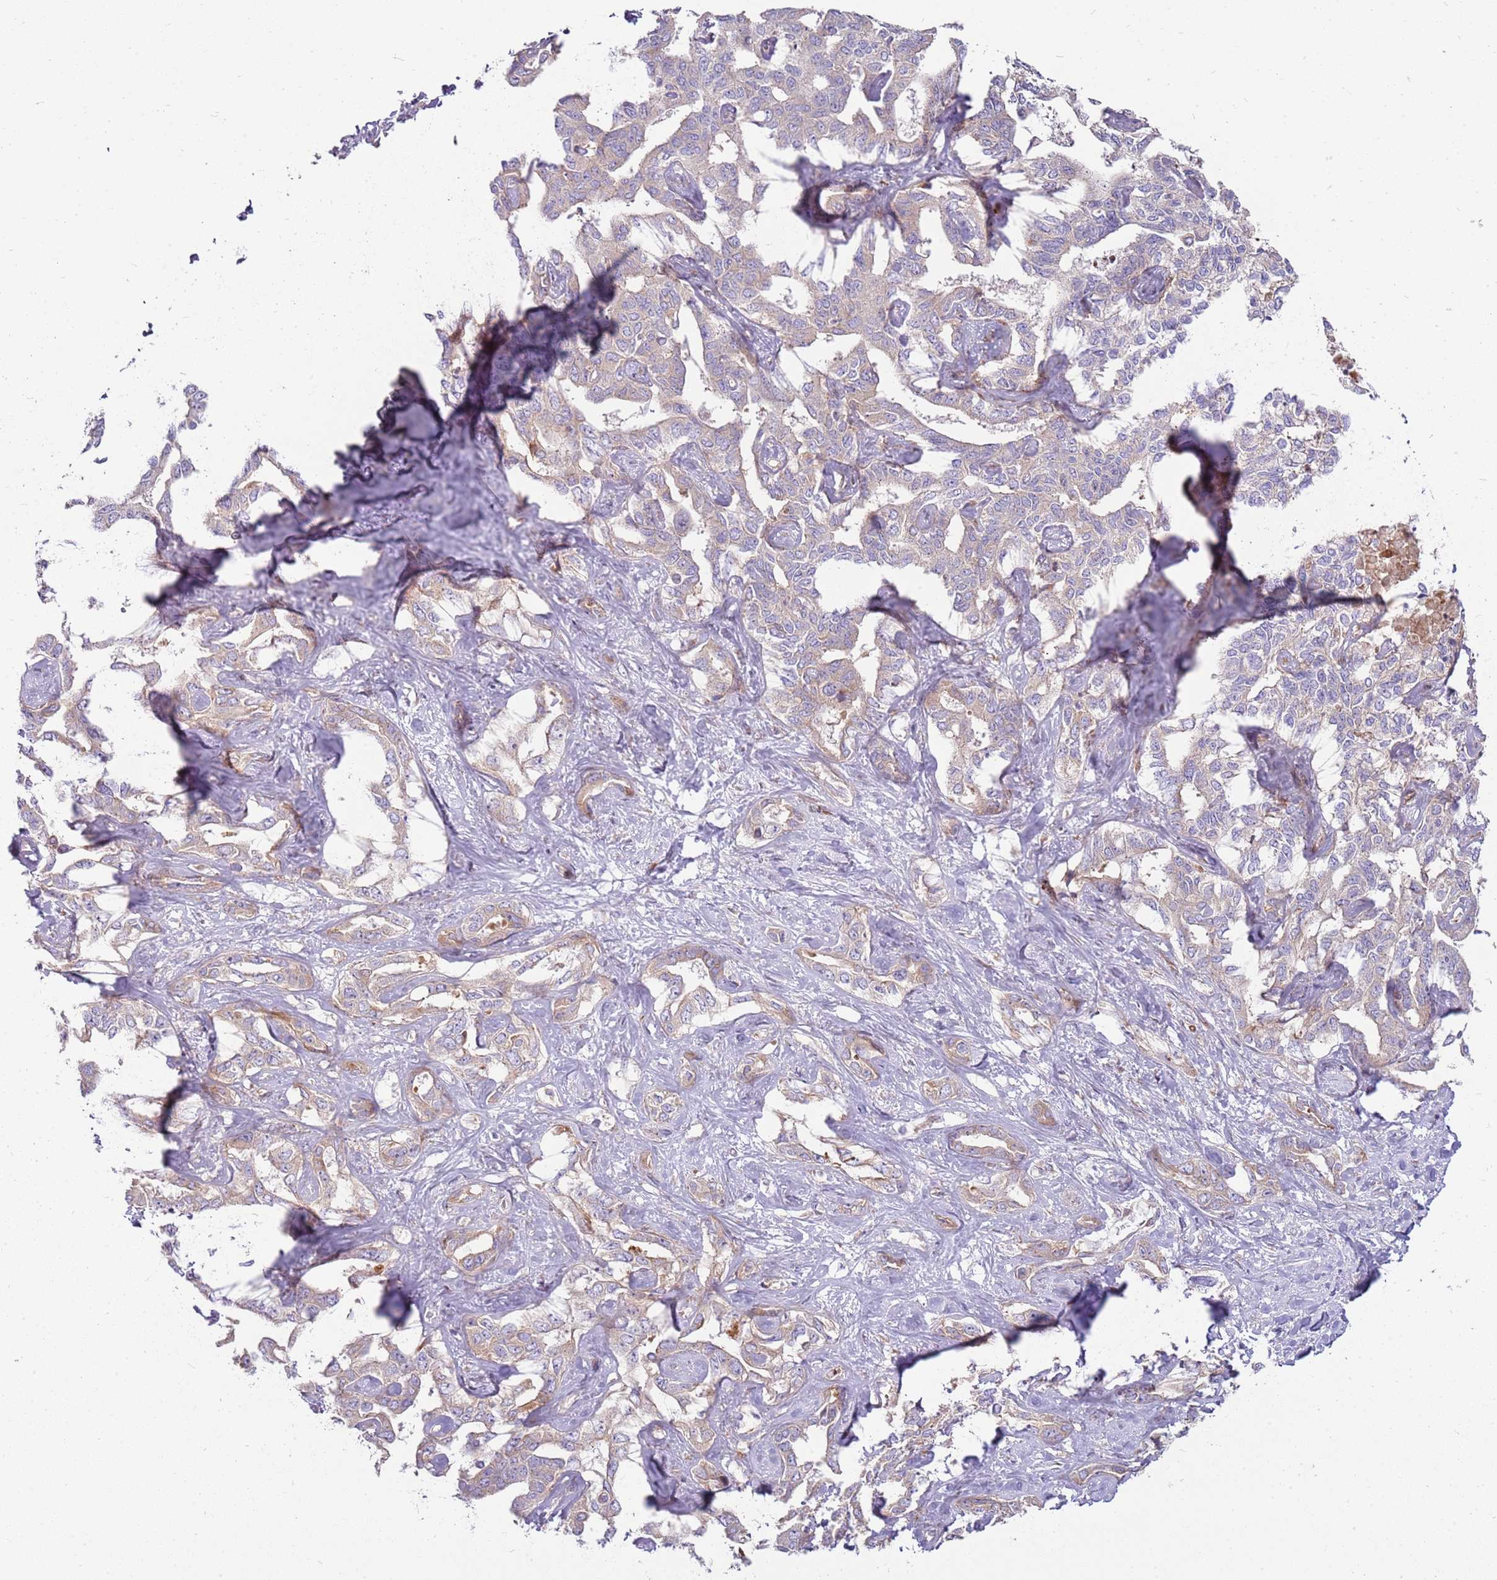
{"staining": {"intensity": "weak", "quantity": "25%-75%", "location": "cytoplasmic/membranous"}, "tissue": "liver cancer", "cell_type": "Tumor cells", "image_type": "cancer", "snomed": [{"axis": "morphology", "description": "Cholangiocarcinoma"}, {"axis": "topography", "description": "Liver"}], "caption": "Weak cytoplasmic/membranous staining is appreciated in about 25%-75% of tumor cells in liver cholangiocarcinoma. Immunohistochemistry stains the protein of interest in brown and the nuclei are stained blue.", "gene": "EMC1", "patient": {"sex": "male", "age": 59}}